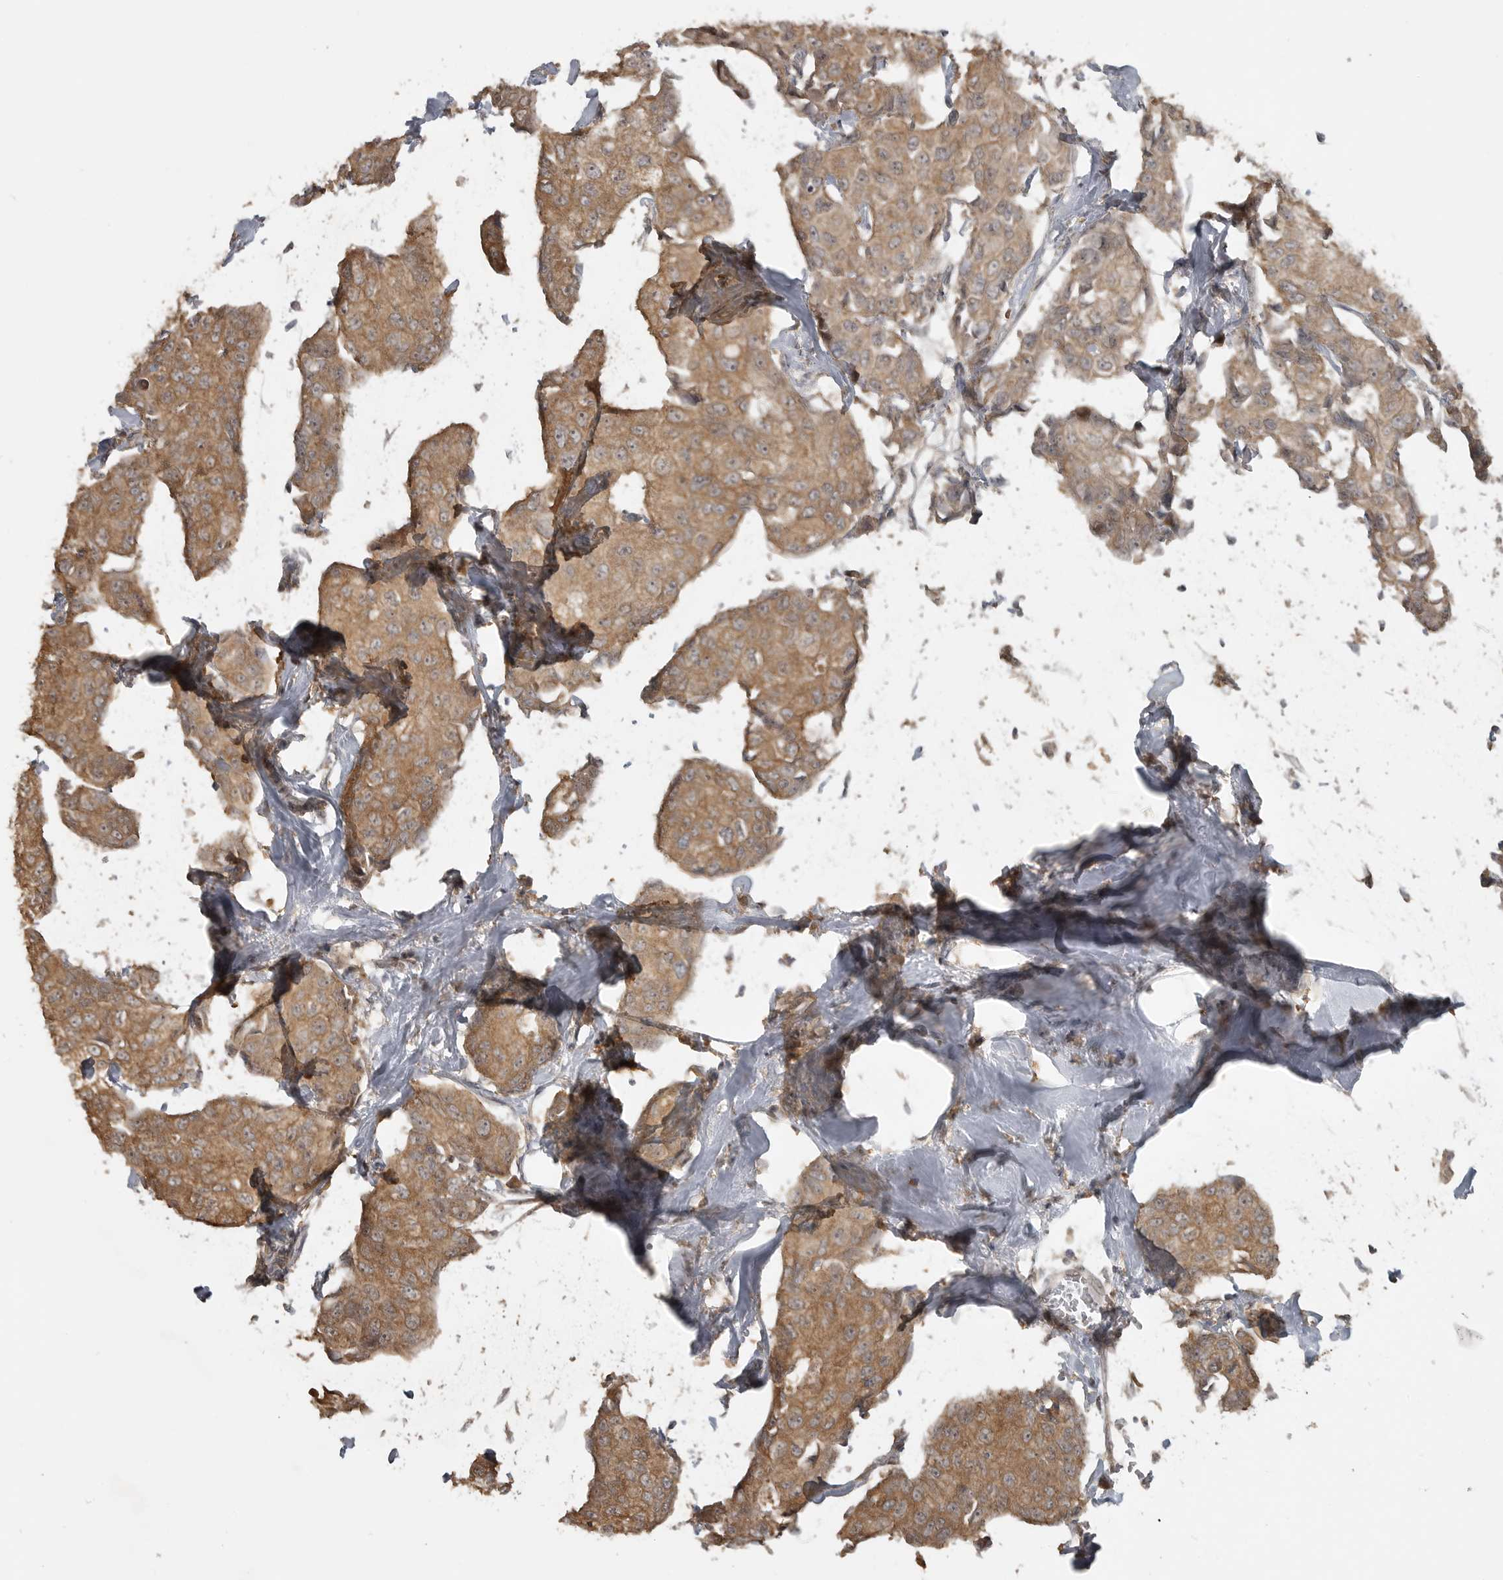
{"staining": {"intensity": "moderate", "quantity": ">75%", "location": "cytoplasmic/membranous"}, "tissue": "breast cancer", "cell_type": "Tumor cells", "image_type": "cancer", "snomed": [{"axis": "morphology", "description": "Duct carcinoma"}, {"axis": "topography", "description": "Breast"}], "caption": "Moderate cytoplasmic/membranous staining for a protein is appreciated in about >75% of tumor cells of breast invasive ductal carcinoma using immunohistochemistry (IHC).", "gene": "LLGL1", "patient": {"sex": "female", "age": 80}}